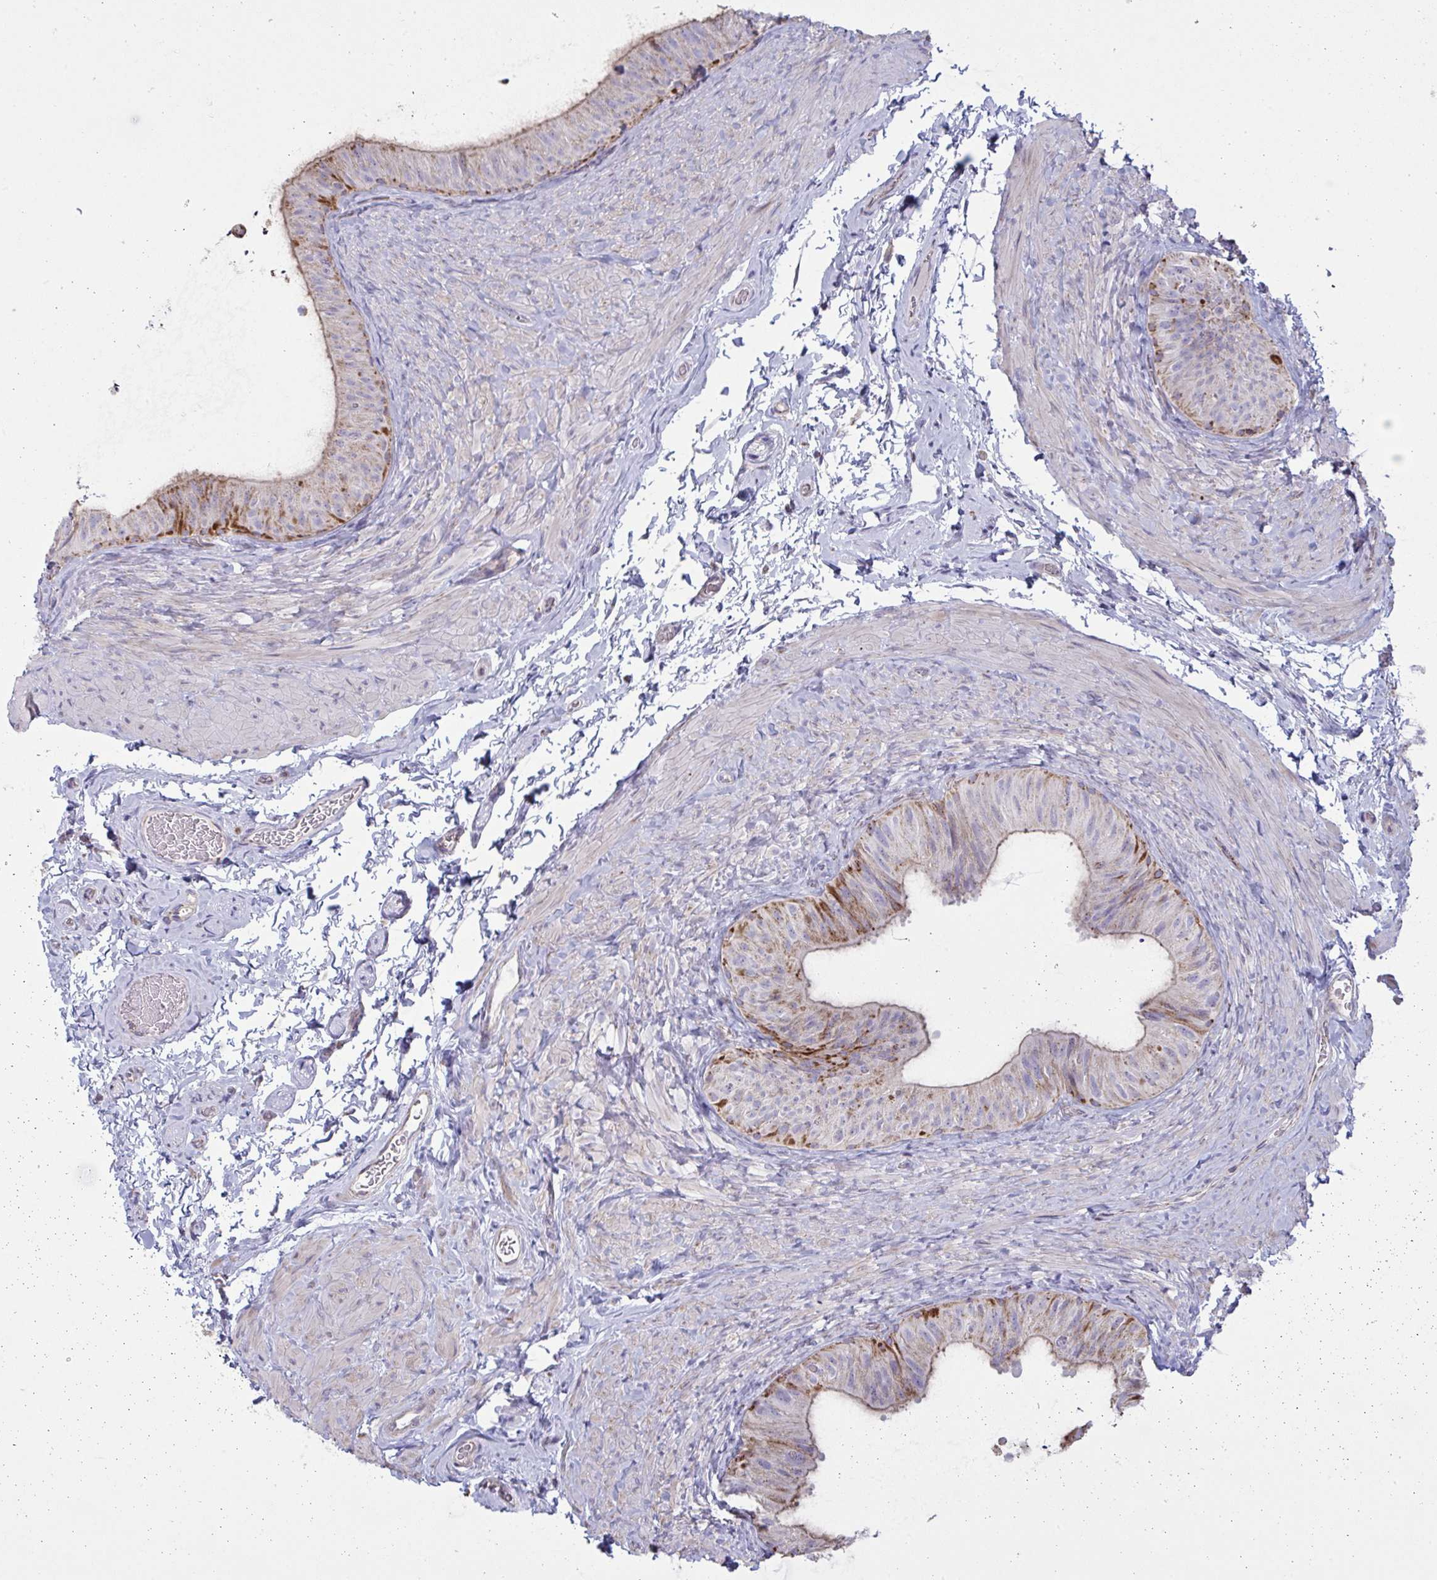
{"staining": {"intensity": "moderate", "quantity": "<25%", "location": "cytoplasmic/membranous"}, "tissue": "epididymis", "cell_type": "Glandular cells", "image_type": "normal", "snomed": [{"axis": "morphology", "description": "Normal tissue, NOS"}, {"axis": "topography", "description": "Epididymis, spermatic cord, NOS"}, {"axis": "topography", "description": "Epididymis"}], "caption": "Immunohistochemical staining of normal epididymis demonstrates moderate cytoplasmic/membranous protein expression in approximately <25% of glandular cells. Immunohistochemistry (ihc) stains the protein of interest in brown and the nuclei are stained blue.", "gene": "MICOS10", "patient": {"sex": "male", "age": 31}}